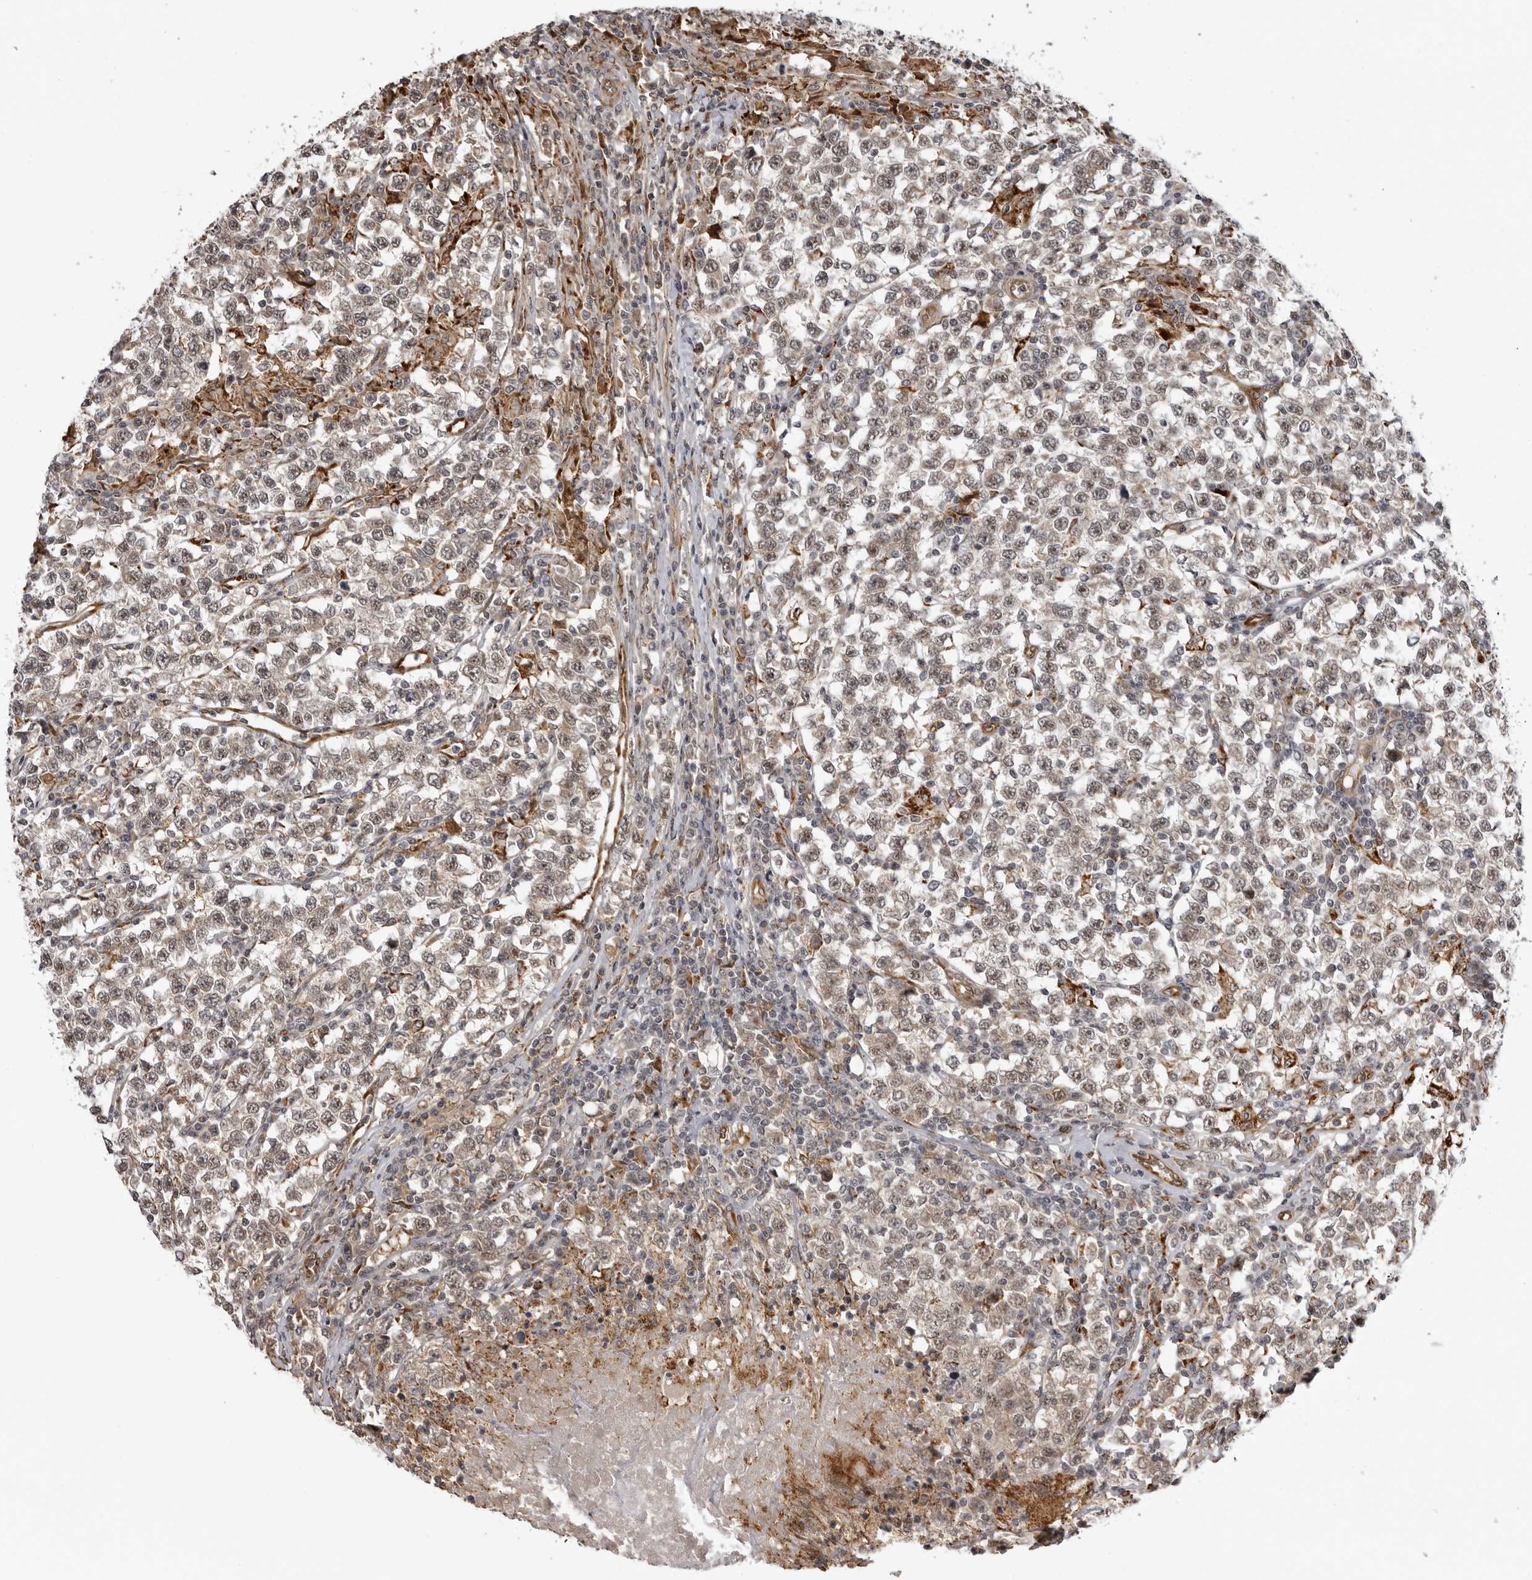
{"staining": {"intensity": "weak", "quantity": "<25%", "location": "cytoplasmic/membranous"}, "tissue": "testis cancer", "cell_type": "Tumor cells", "image_type": "cancer", "snomed": [{"axis": "morphology", "description": "Normal tissue, NOS"}, {"axis": "morphology", "description": "Seminoma, NOS"}, {"axis": "topography", "description": "Testis"}], "caption": "High power microscopy photomicrograph of an IHC micrograph of testis seminoma, revealing no significant expression in tumor cells.", "gene": "DNAH14", "patient": {"sex": "male", "age": 43}}